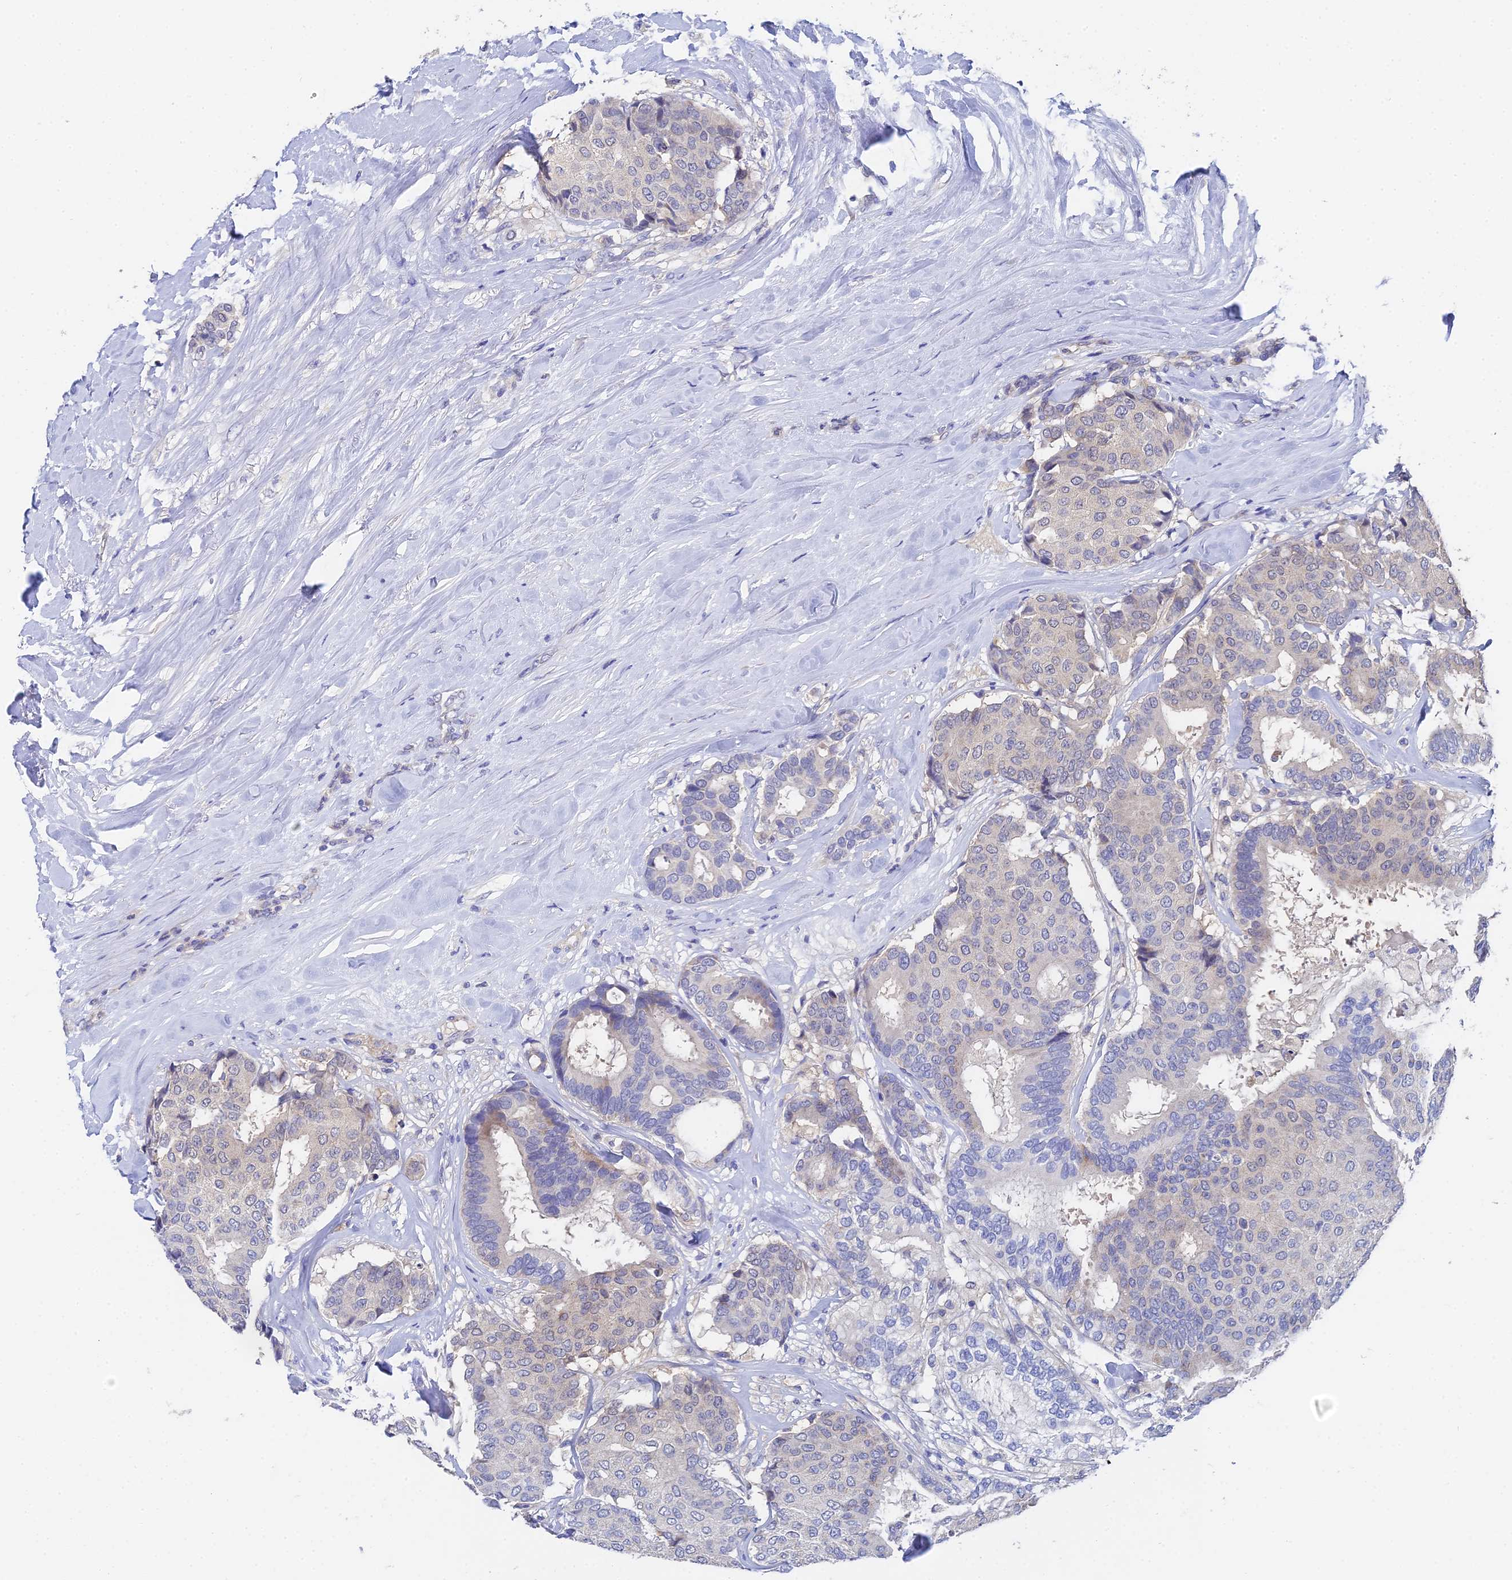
{"staining": {"intensity": "negative", "quantity": "none", "location": "none"}, "tissue": "breast cancer", "cell_type": "Tumor cells", "image_type": "cancer", "snomed": [{"axis": "morphology", "description": "Duct carcinoma"}, {"axis": "topography", "description": "Breast"}], "caption": "This photomicrograph is of breast infiltrating ductal carcinoma stained with immunohistochemistry (IHC) to label a protein in brown with the nuclei are counter-stained blue. There is no expression in tumor cells.", "gene": "UBE2L3", "patient": {"sex": "female", "age": 75}}